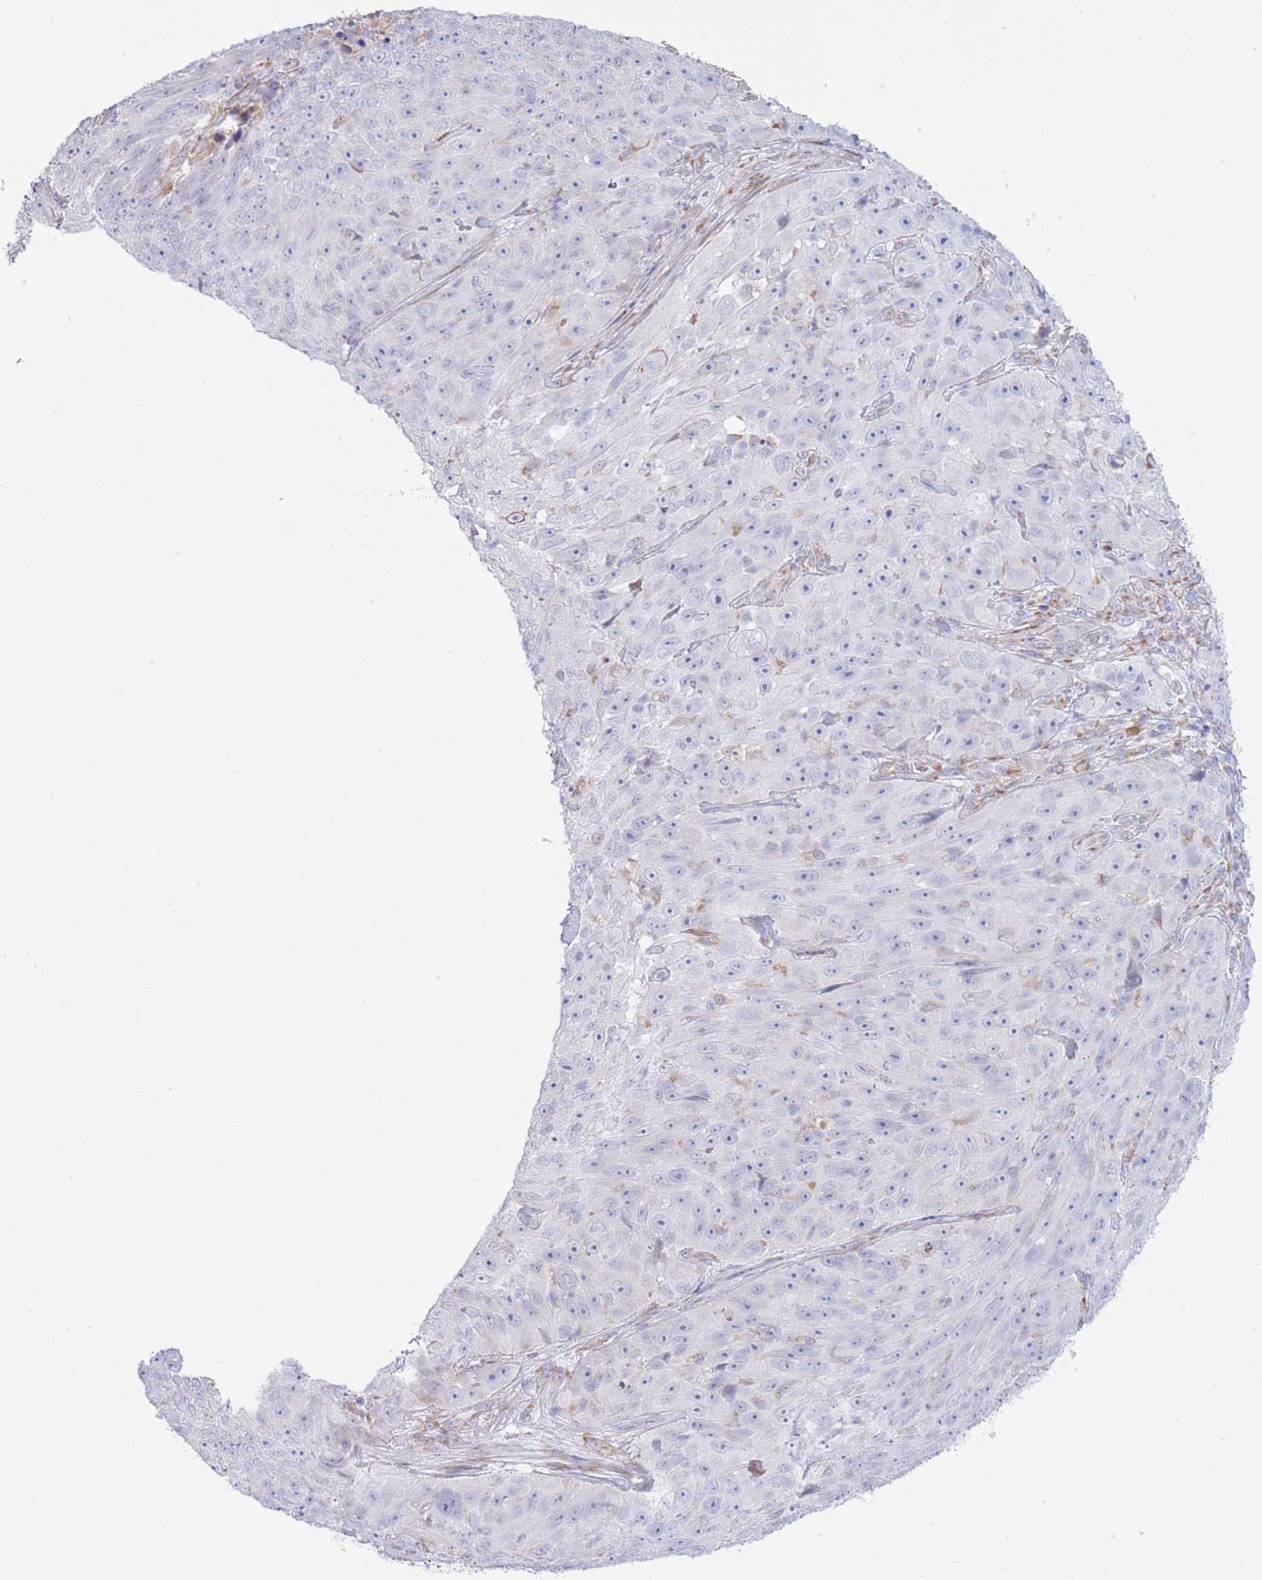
{"staining": {"intensity": "negative", "quantity": "none", "location": "none"}, "tissue": "skin cancer", "cell_type": "Tumor cells", "image_type": "cancer", "snomed": [{"axis": "morphology", "description": "Squamous cell carcinoma, NOS"}, {"axis": "topography", "description": "Skin"}], "caption": "The histopathology image exhibits no staining of tumor cells in skin cancer (squamous cell carcinoma).", "gene": "MYDGF", "patient": {"sex": "female", "age": 87}}